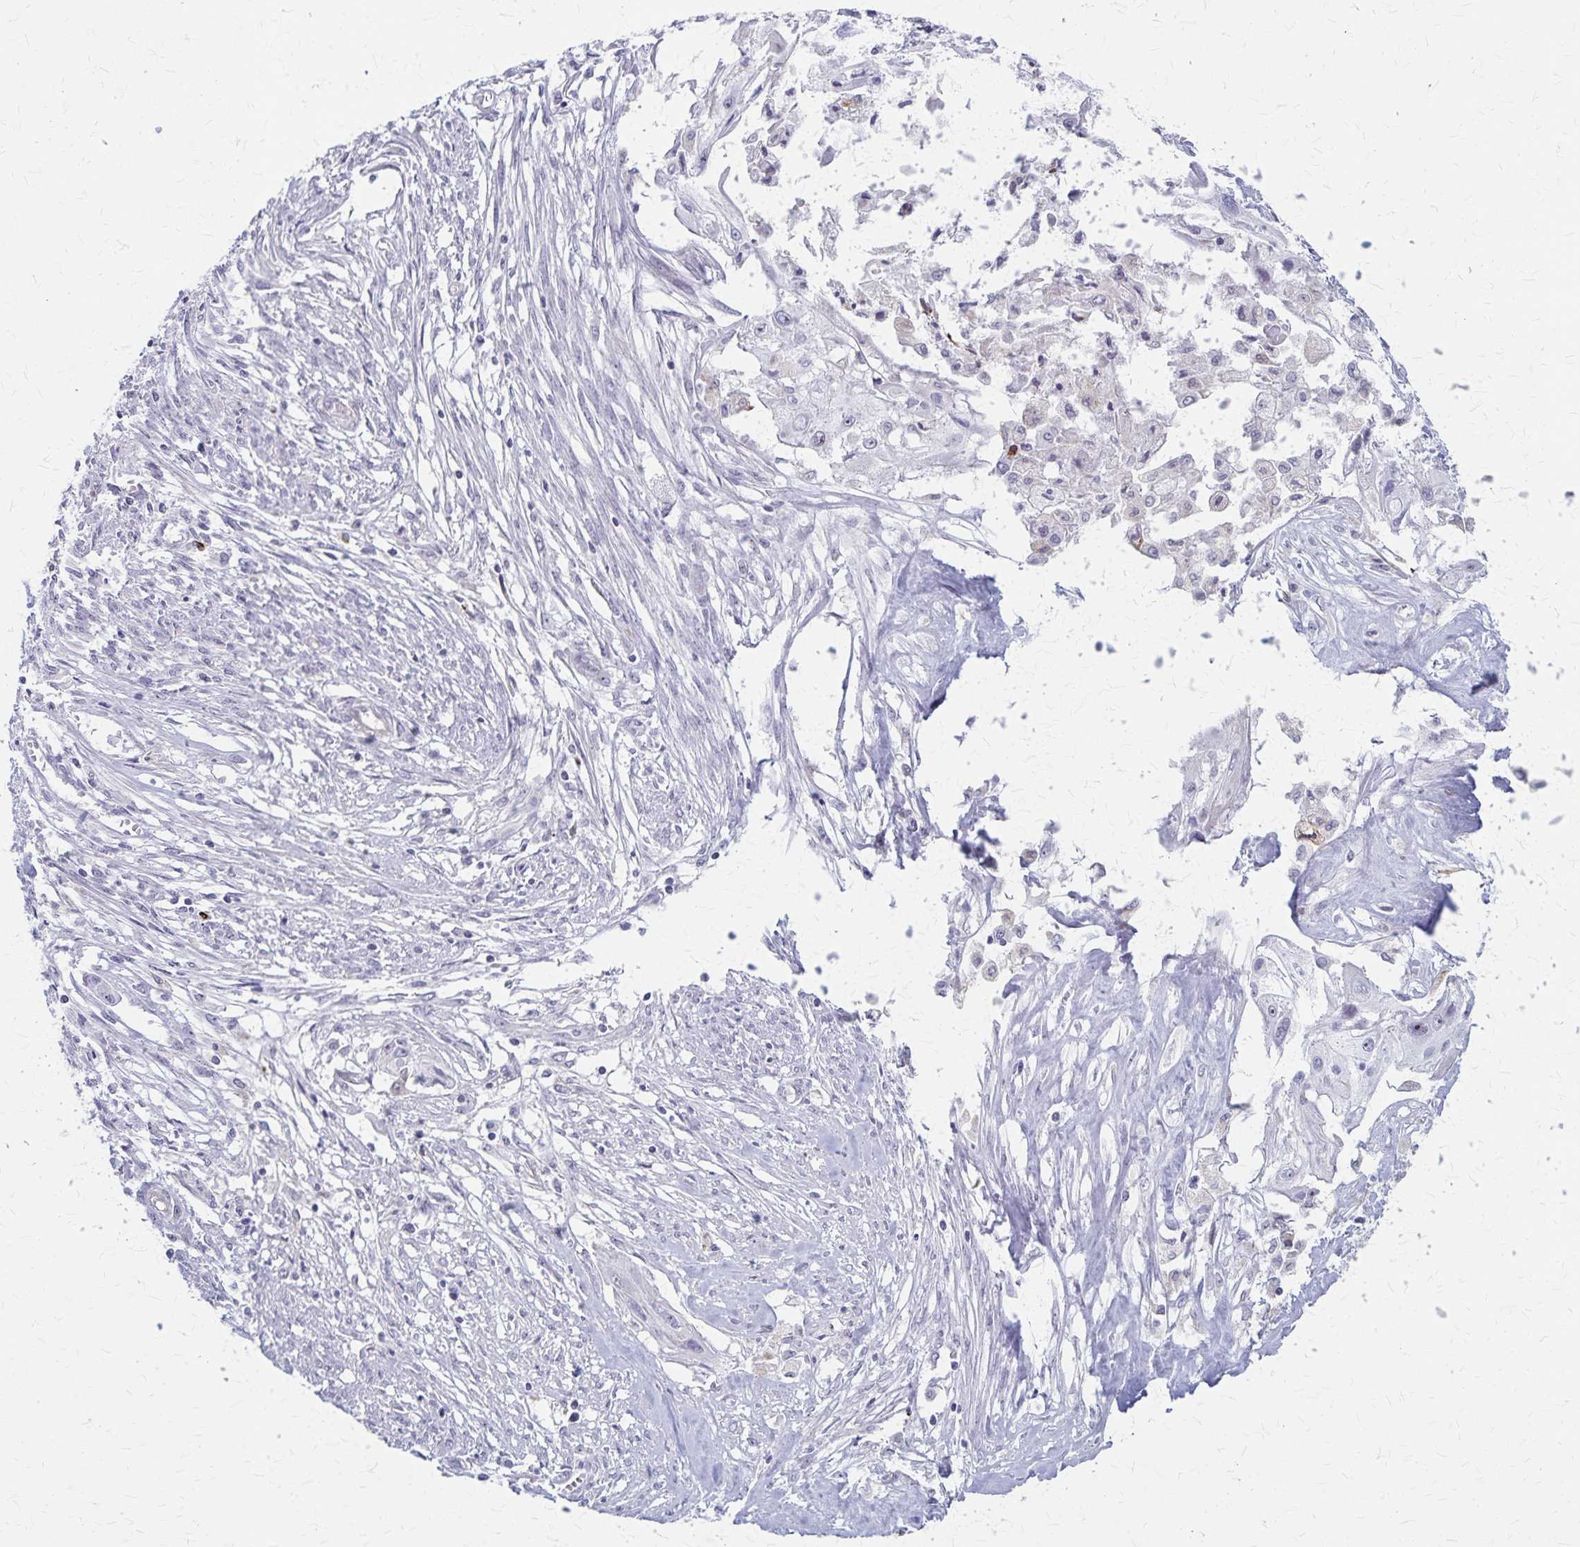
{"staining": {"intensity": "negative", "quantity": "none", "location": "none"}, "tissue": "cervical cancer", "cell_type": "Tumor cells", "image_type": "cancer", "snomed": [{"axis": "morphology", "description": "Squamous cell carcinoma, NOS"}, {"axis": "topography", "description": "Cervix"}], "caption": "The photomicrograph shows no staining of tumor cells in squamous cell carcinoma (cervical). Brightfield microscopy of IHC stained with DAB (brown) and hematoxylin (blue), captured at high magnification.", "gene": "DLK2", "patient": {"sex": "female", "age": 49}}